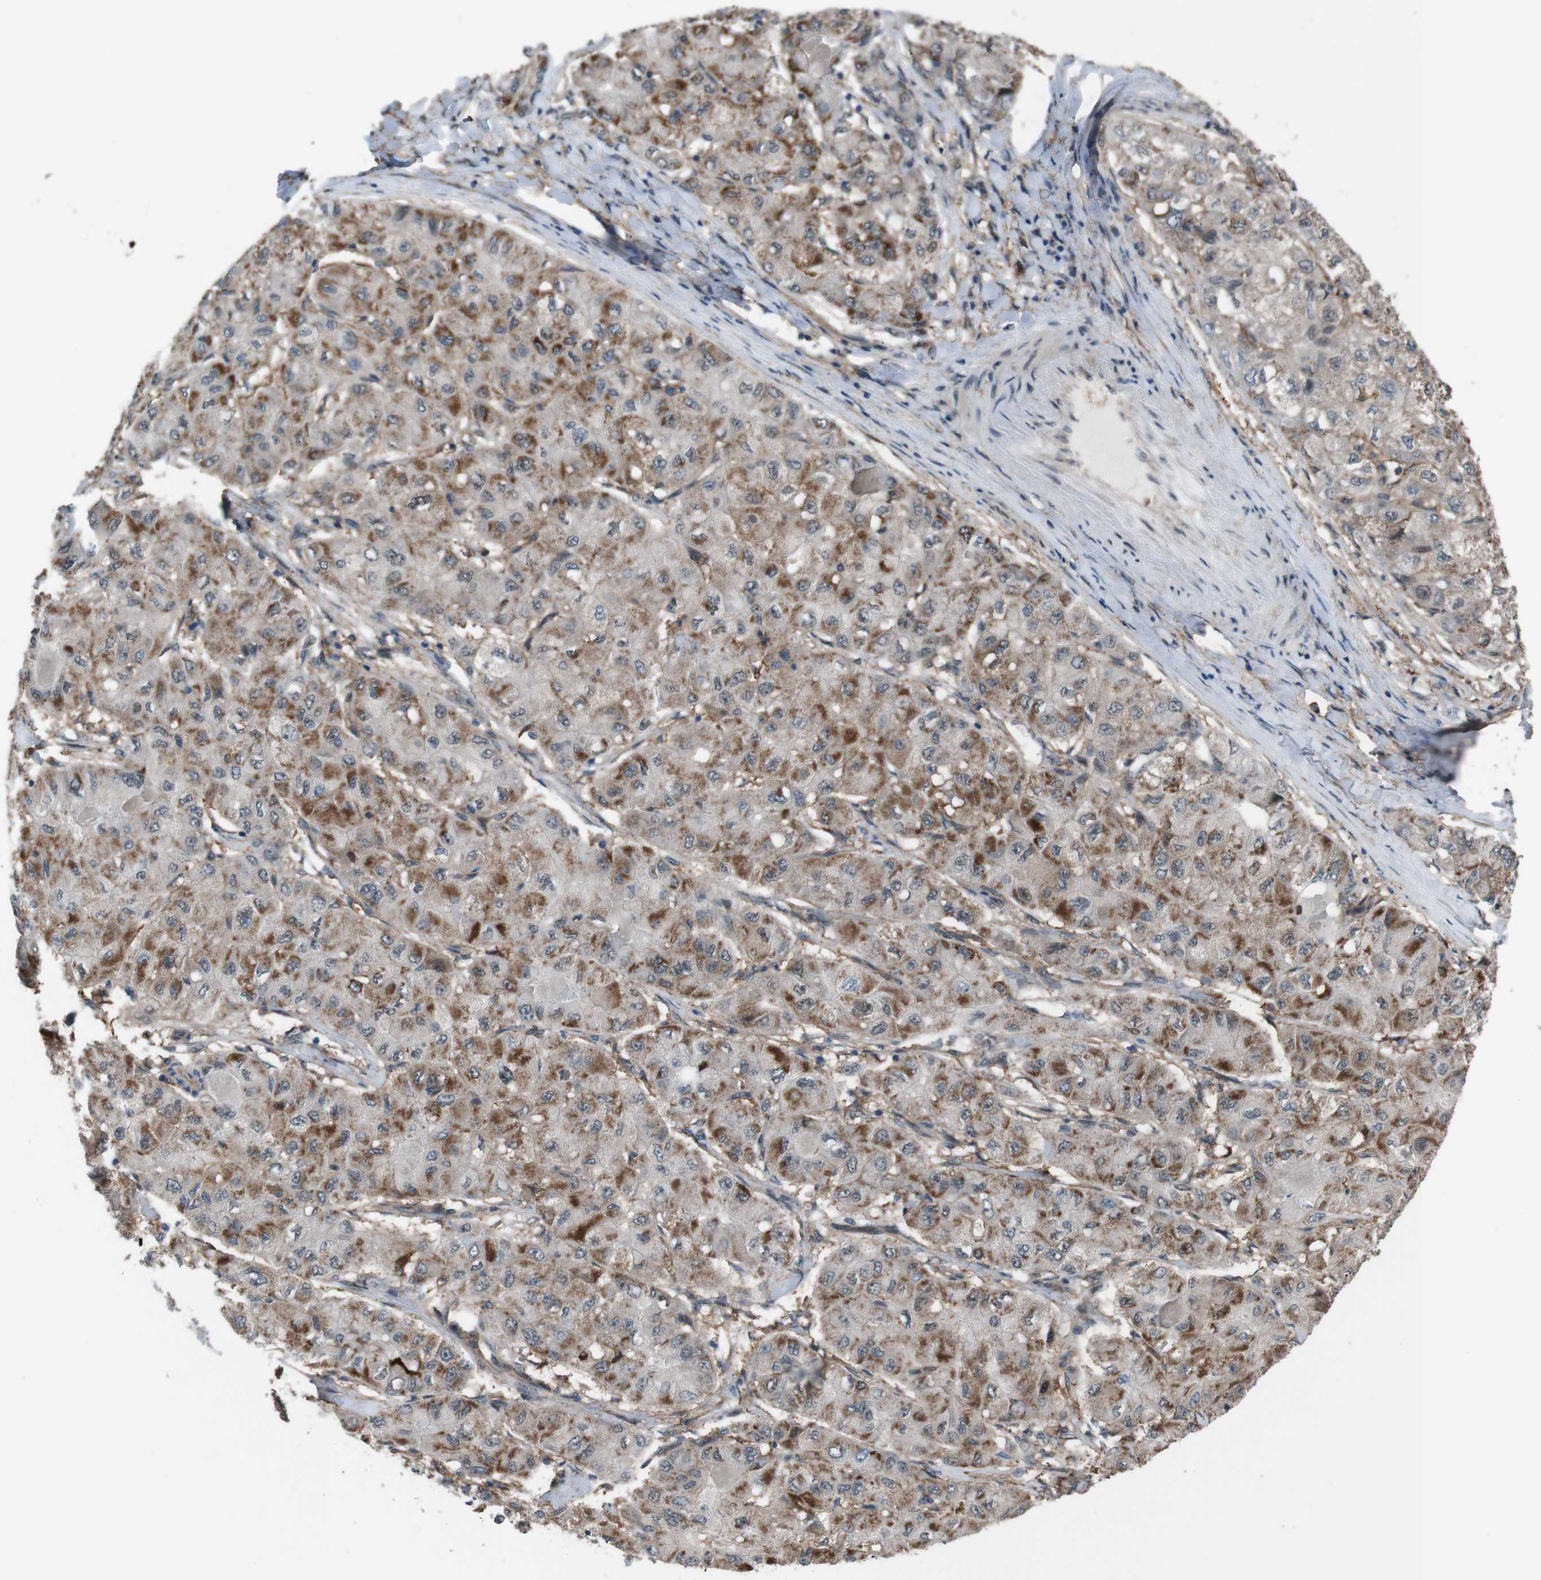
{"staining": {"intensity": "moderate", "quantity": "25%-75%", "location": "cytoplasmic/membranous"}, "tissue": "liver cancer", "cell_type": "Tumor cells", "image_type": "cancer", "snomed": [{"axis": "morphology", "description": "Carcinoma, Hepatocellular, NOS"}, {"axis": "topography", "description": "Liver"}], "caption": "Immunohistochemical staining of liver cancer exhibits medium levels of moderate cytoplasmic/membranous staining in approximately 25%-75% of tumor cells.", "gene": "ATP2B1", "patient": {"sex": "male", "age": 80}}